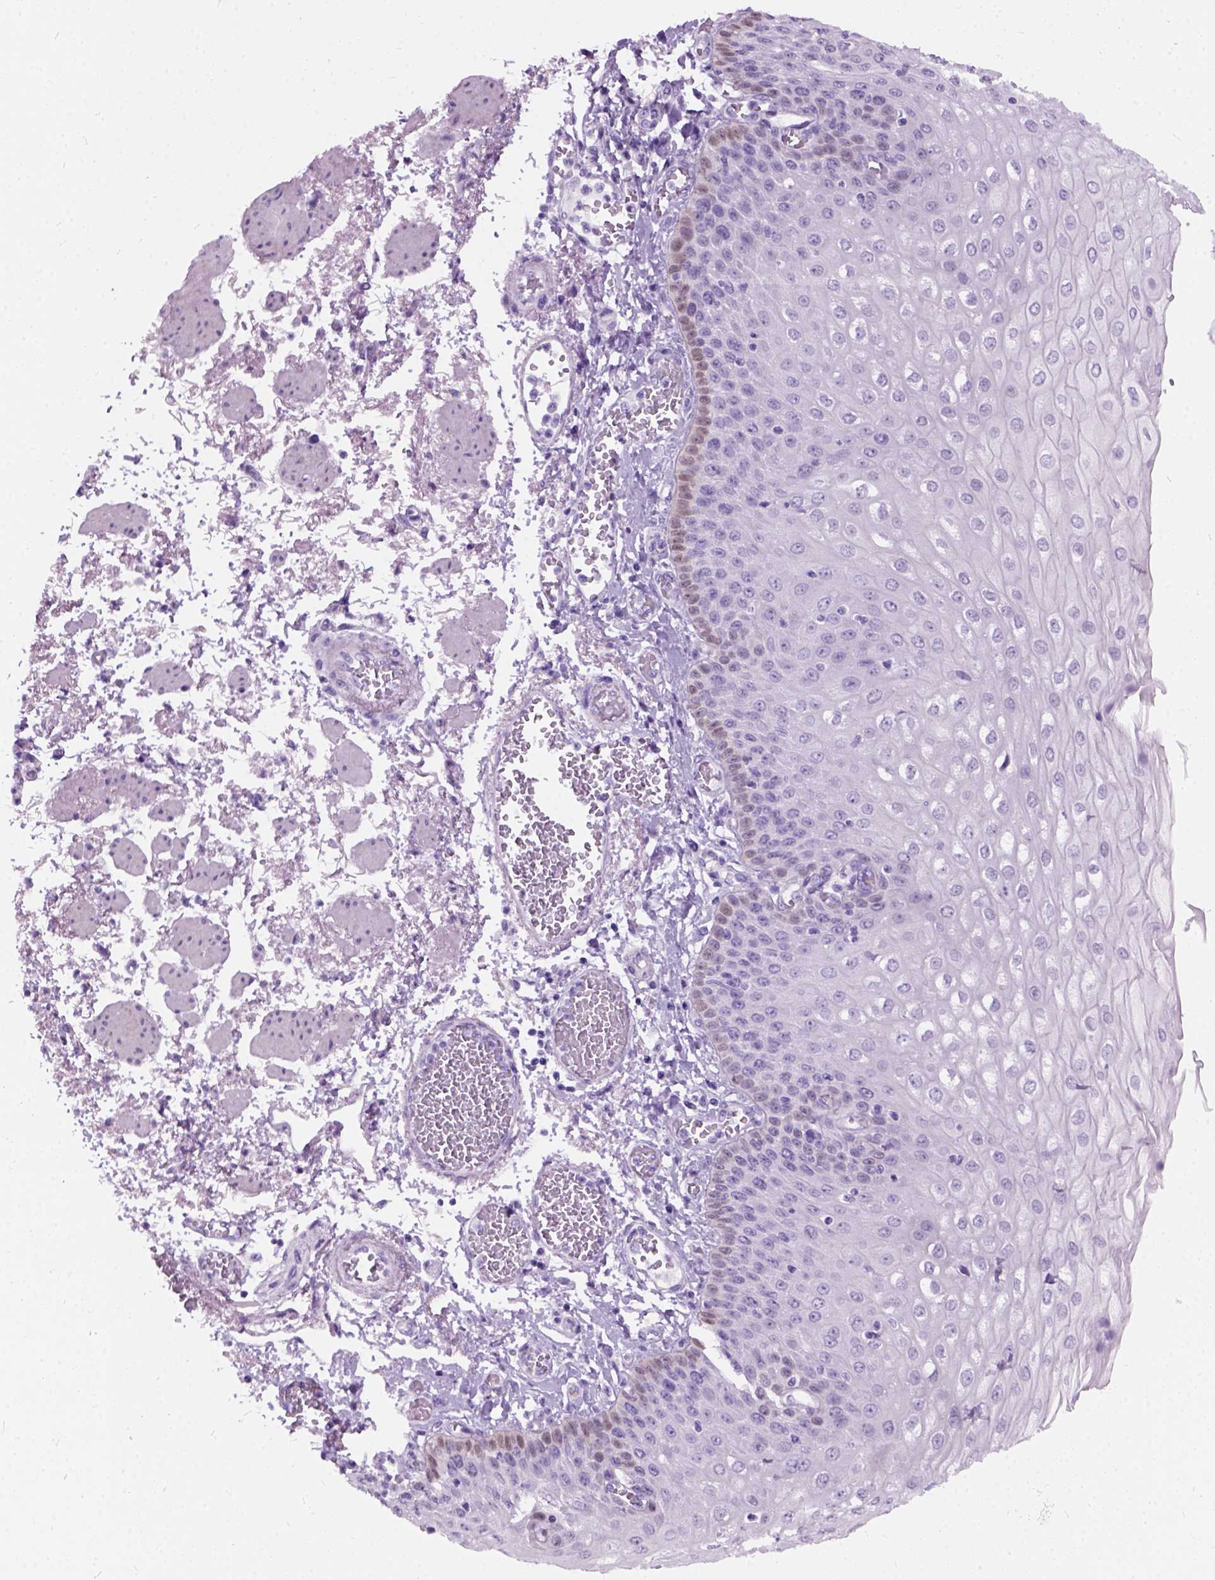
{"staining": {"intensity": "negative", "quantity": "none", "location": "none"}, "tissue": "esophagus", "cell_type": "Squamous epithelial cells", "image_type": "normal", "snomed": [{"axis": "morphology", "description": "Normal tissue, NOS"}, {"axis": "morphology", "description": "Adenocarcinoma, NOS"}, {"axis": "topography", "description": "Esophagus"}], "caption": "Human esophagus stained for a protein using immunohistochemistry (IHC) exhibits no expression in squamous epithelial cells.", "gene": "AXDND1", "patient": {"sex": "male", "age": 81}}